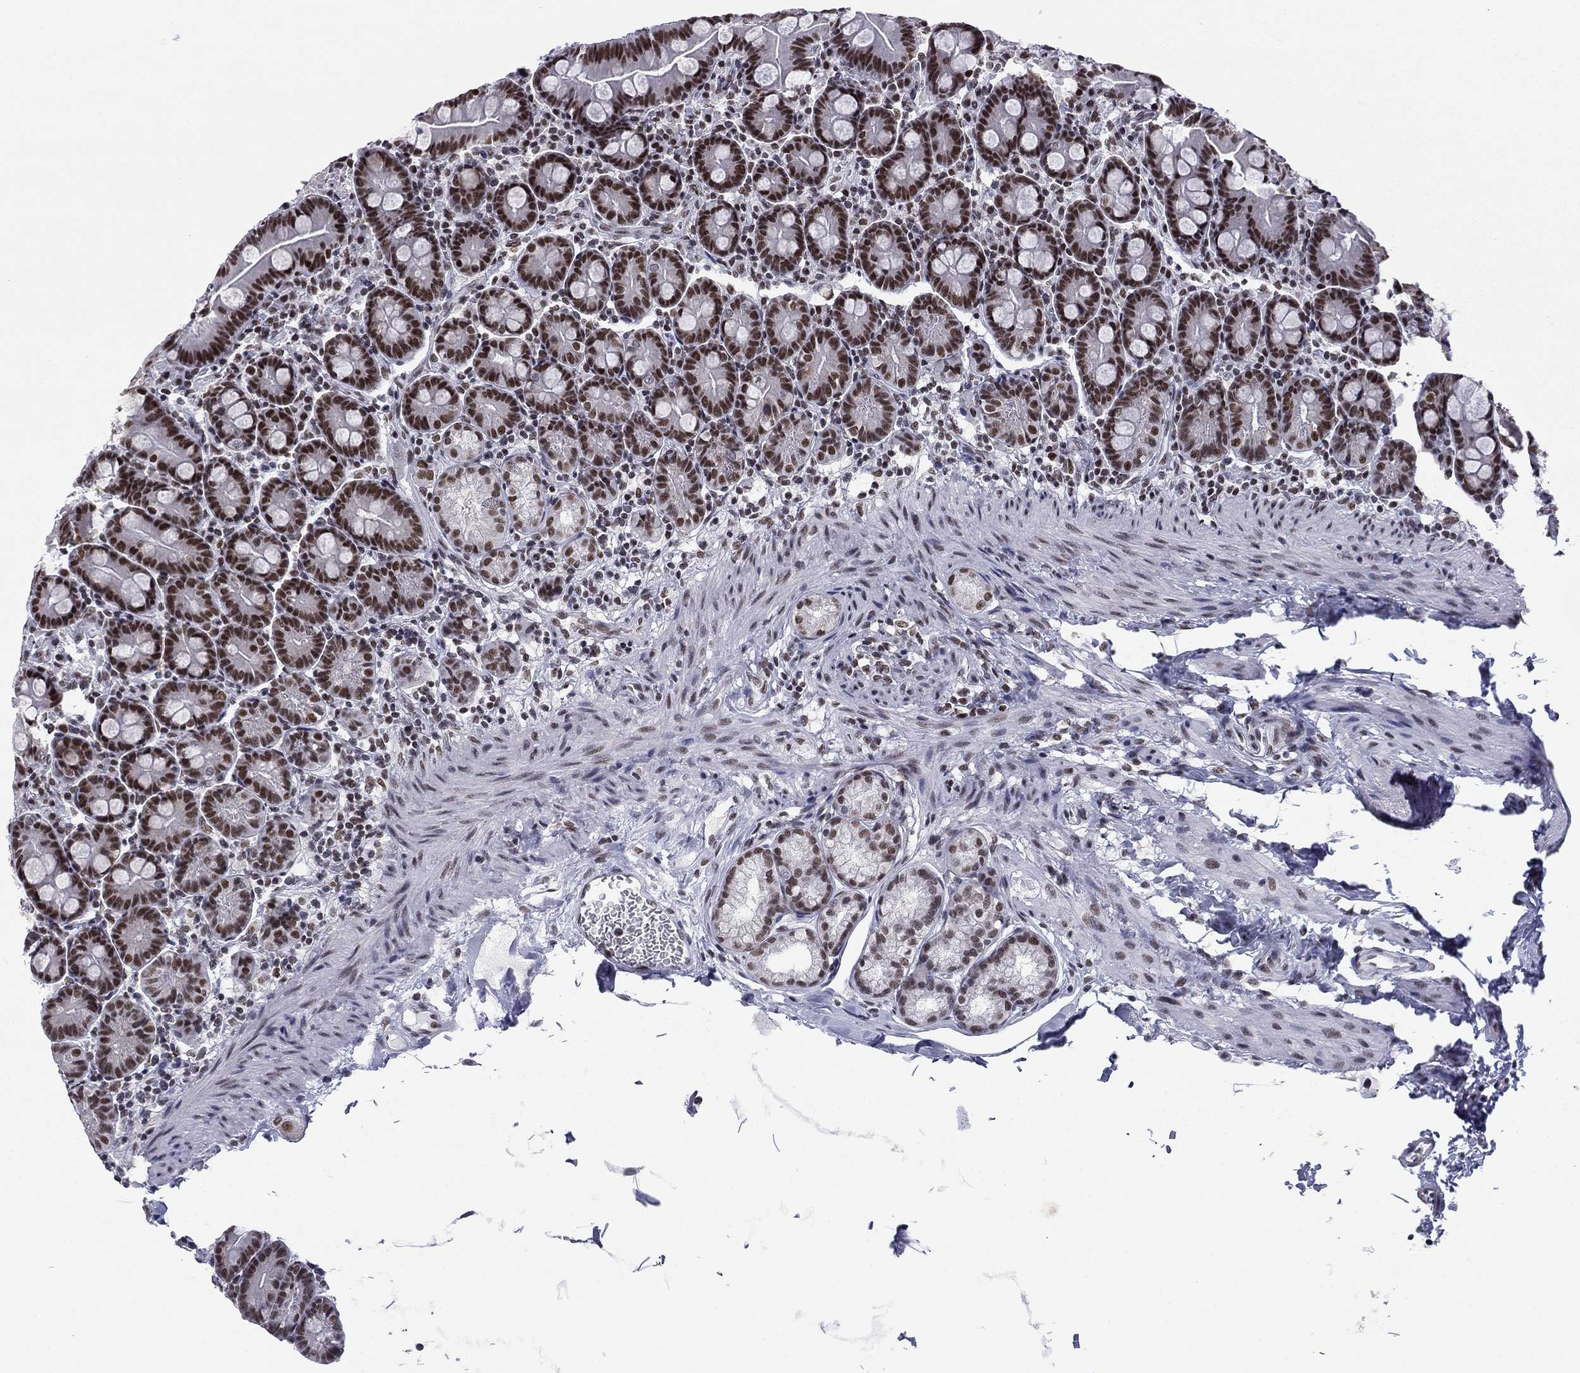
{"staining": {"intensity": "strong", "quantity": ">75%", "location": "nuclear"}, "tissue": "small intestine", "cell_type": "Glandular cells", "image_type": "normal", "snomed": [{"axis": "morphology", "description": "Normal tissue, NOS"}, {"axis": "topography", "description": "Small intestine"}], "caption": "Human small intestine stained for a protein (brown) reveals strong nuclear positive staining in about >75% of glandular cells.", "gene": "ETV5", "patient": {"sex": "female", "age": 44}}